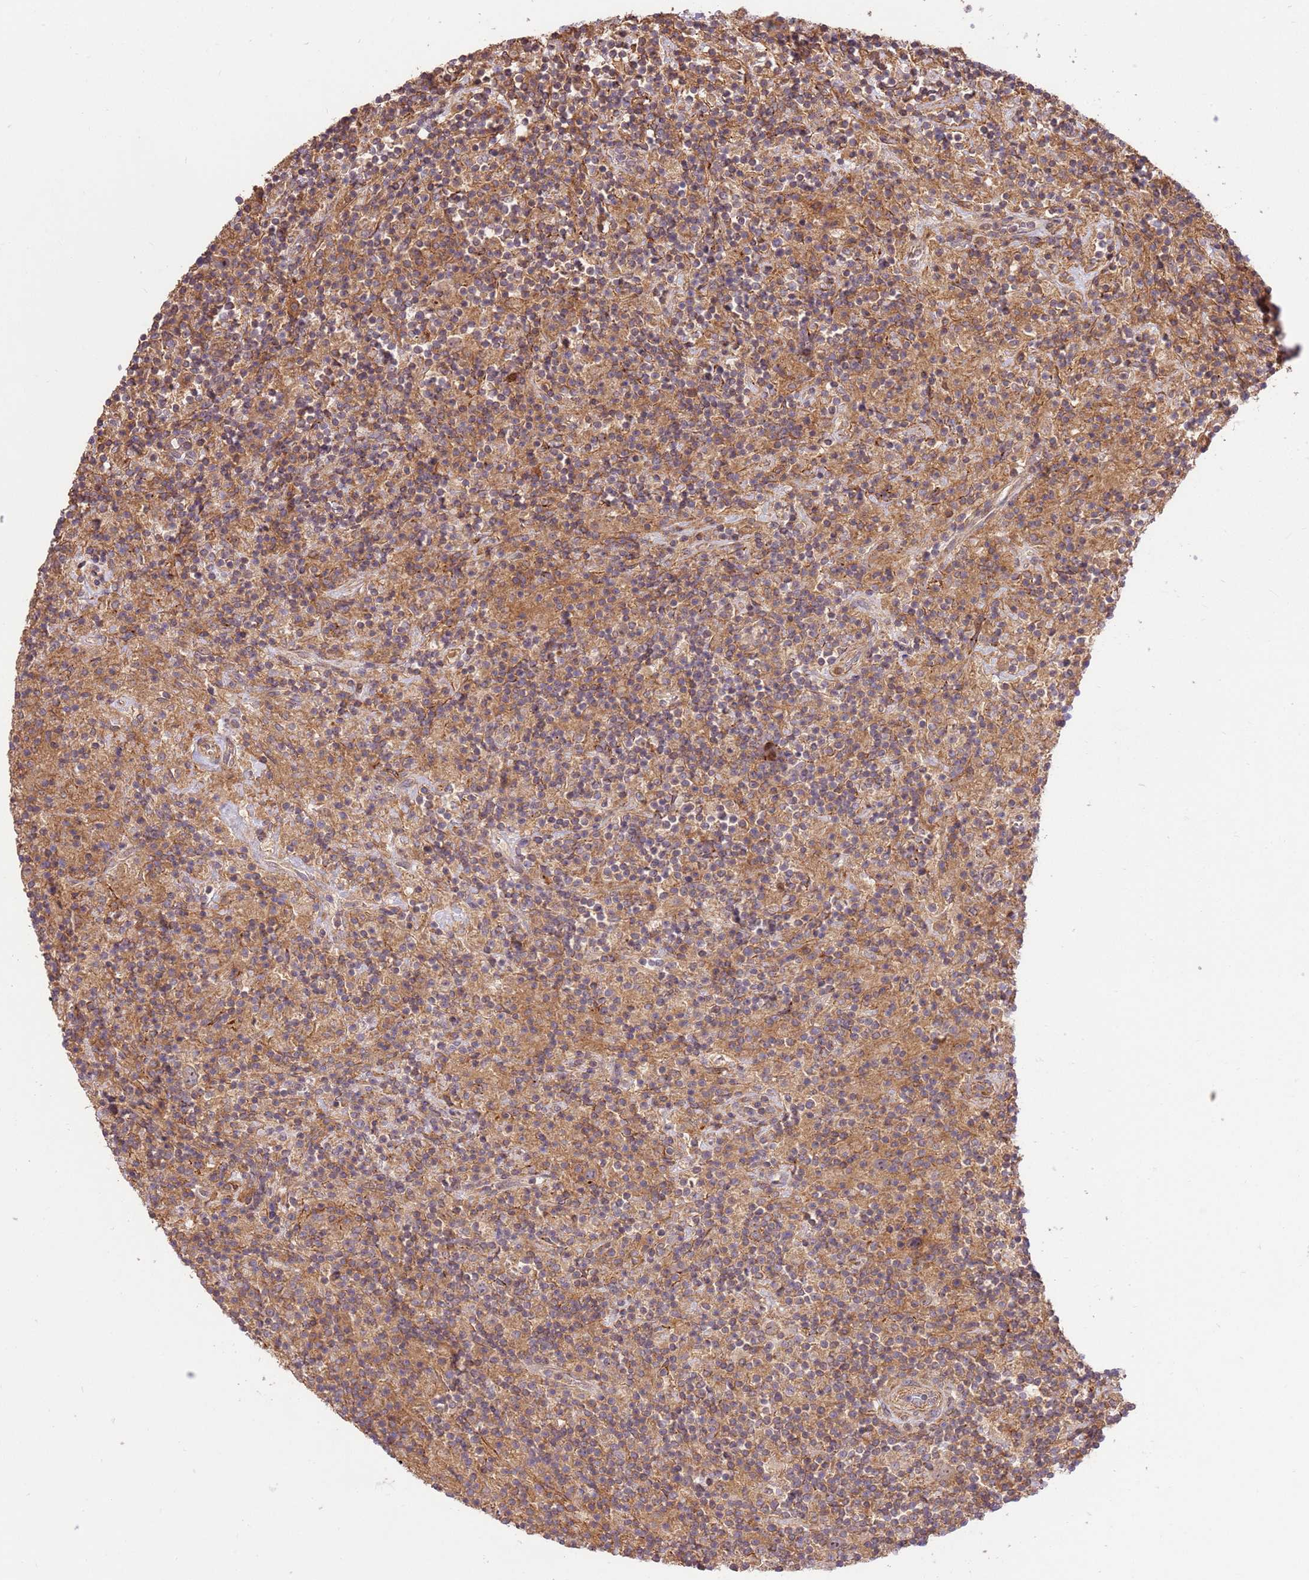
{"staining": {"intensity": "negative", "quantity": "none", "location": "none"}, "tissue": "lymphoma", "cell_type": "Tumor cells", "image_type": "cancer", "snomed": [{"axis": "morphology", "description": "Hodgkin's disease, NOS"}, {"axis": "topography", "description": "Lymph node"}], "caption": "The IHC image has no significant expression in tumor cells of Hodgkin's disease tissue.", "gene": "GAREM1", "patient": {"sex": "male", "age": 70}}